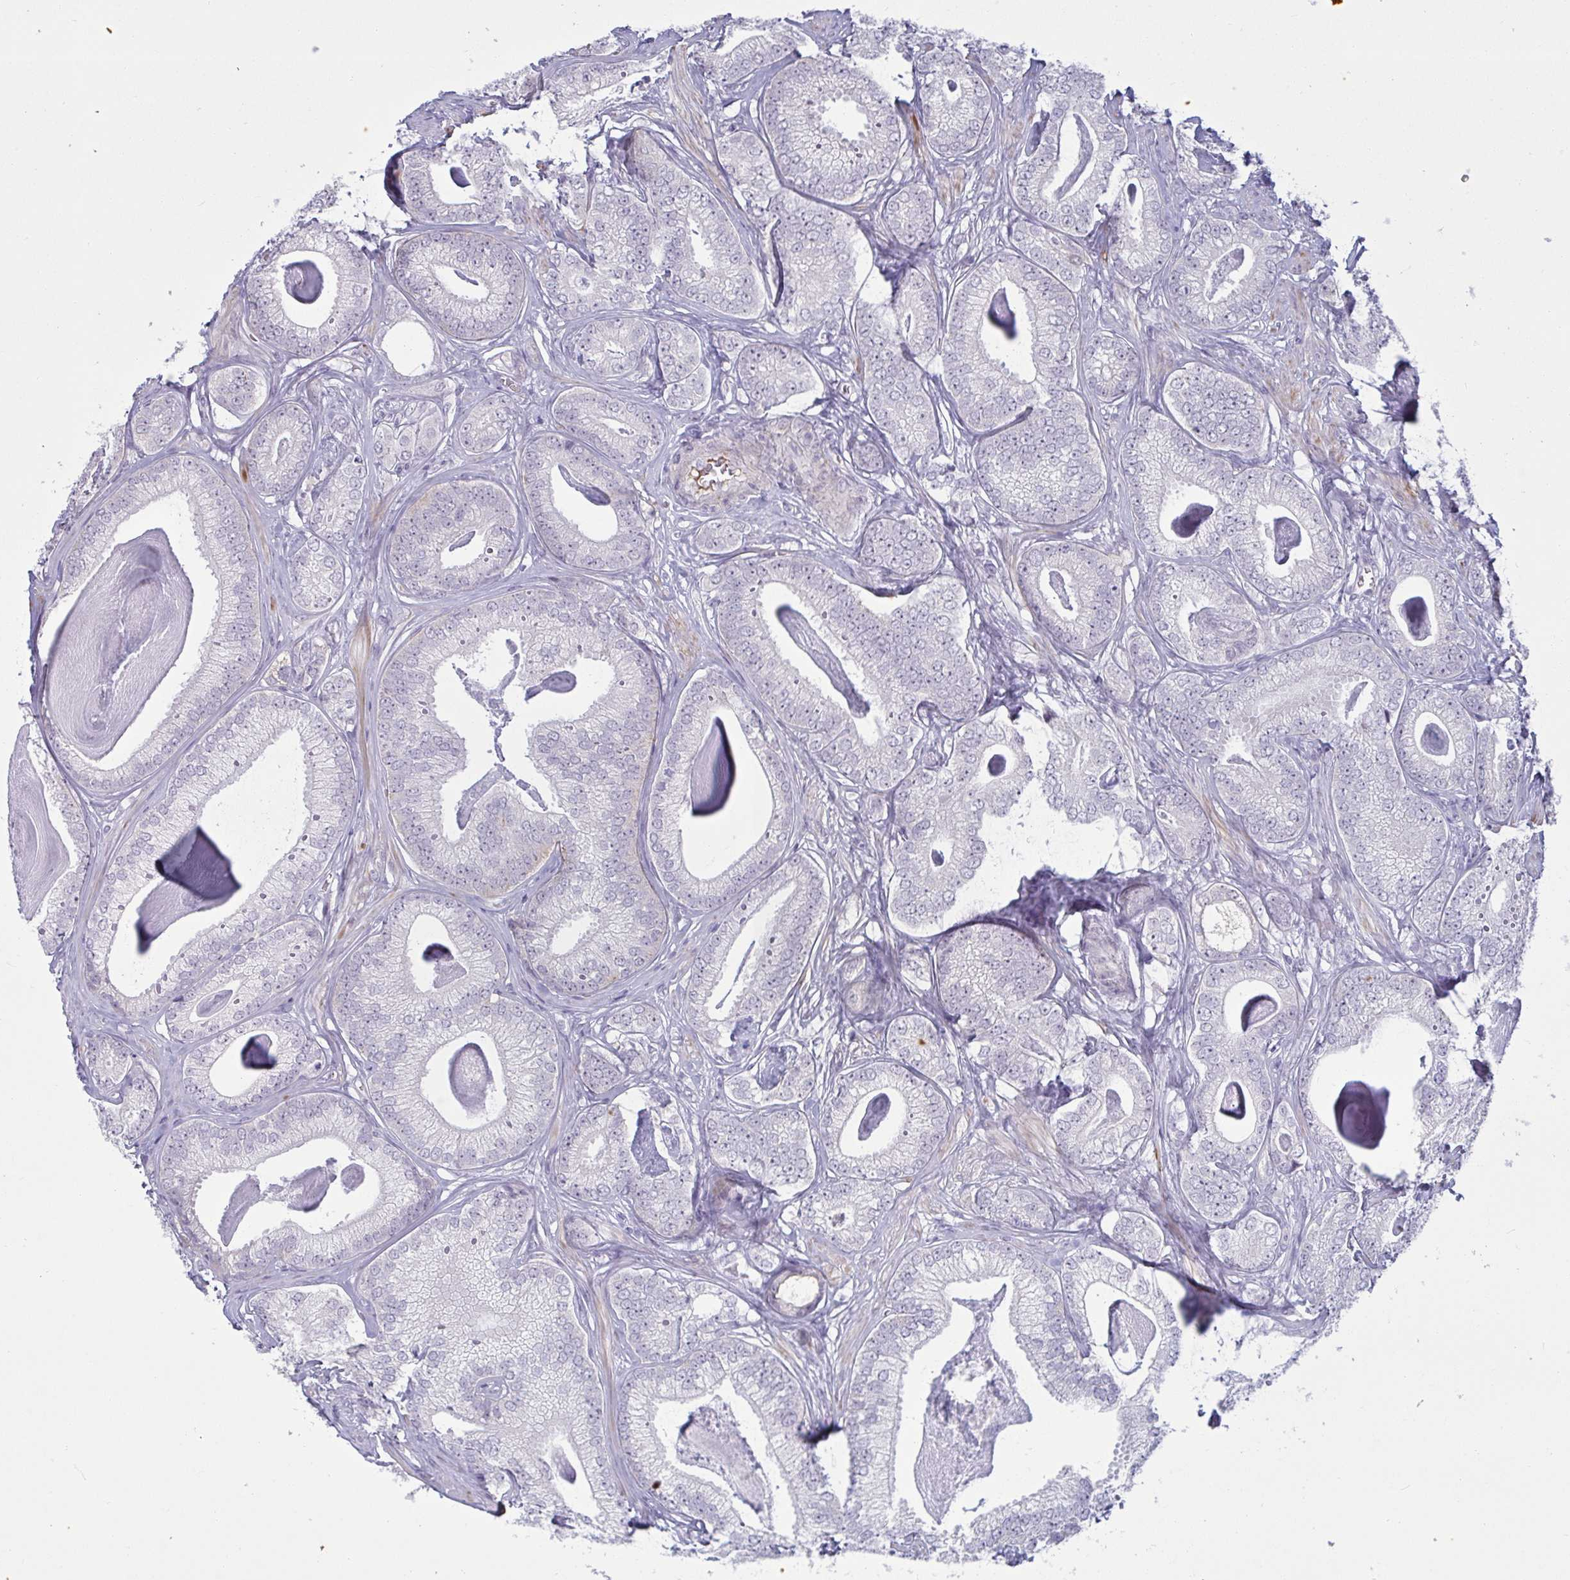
{"staining": {"intensity": "weak", "quantity": "<25%", "location": "nuclear"}, "tissue": "prostate cancer", "cell_type": "Tumor cells", "image_type": "cancer", "snomed": [{"axis": "morphology", "description": "Adenocarcinoma, Low grade"}, {"axis": "topography", "description": "Prostate"}], "caption": "Immunohistochemical staining of prostate adenocarcinoma (low-grade) shows no significant staining in tumor cells.", "gene": "RNASEH1", "patient": {"sex": "male", "age": 63}}